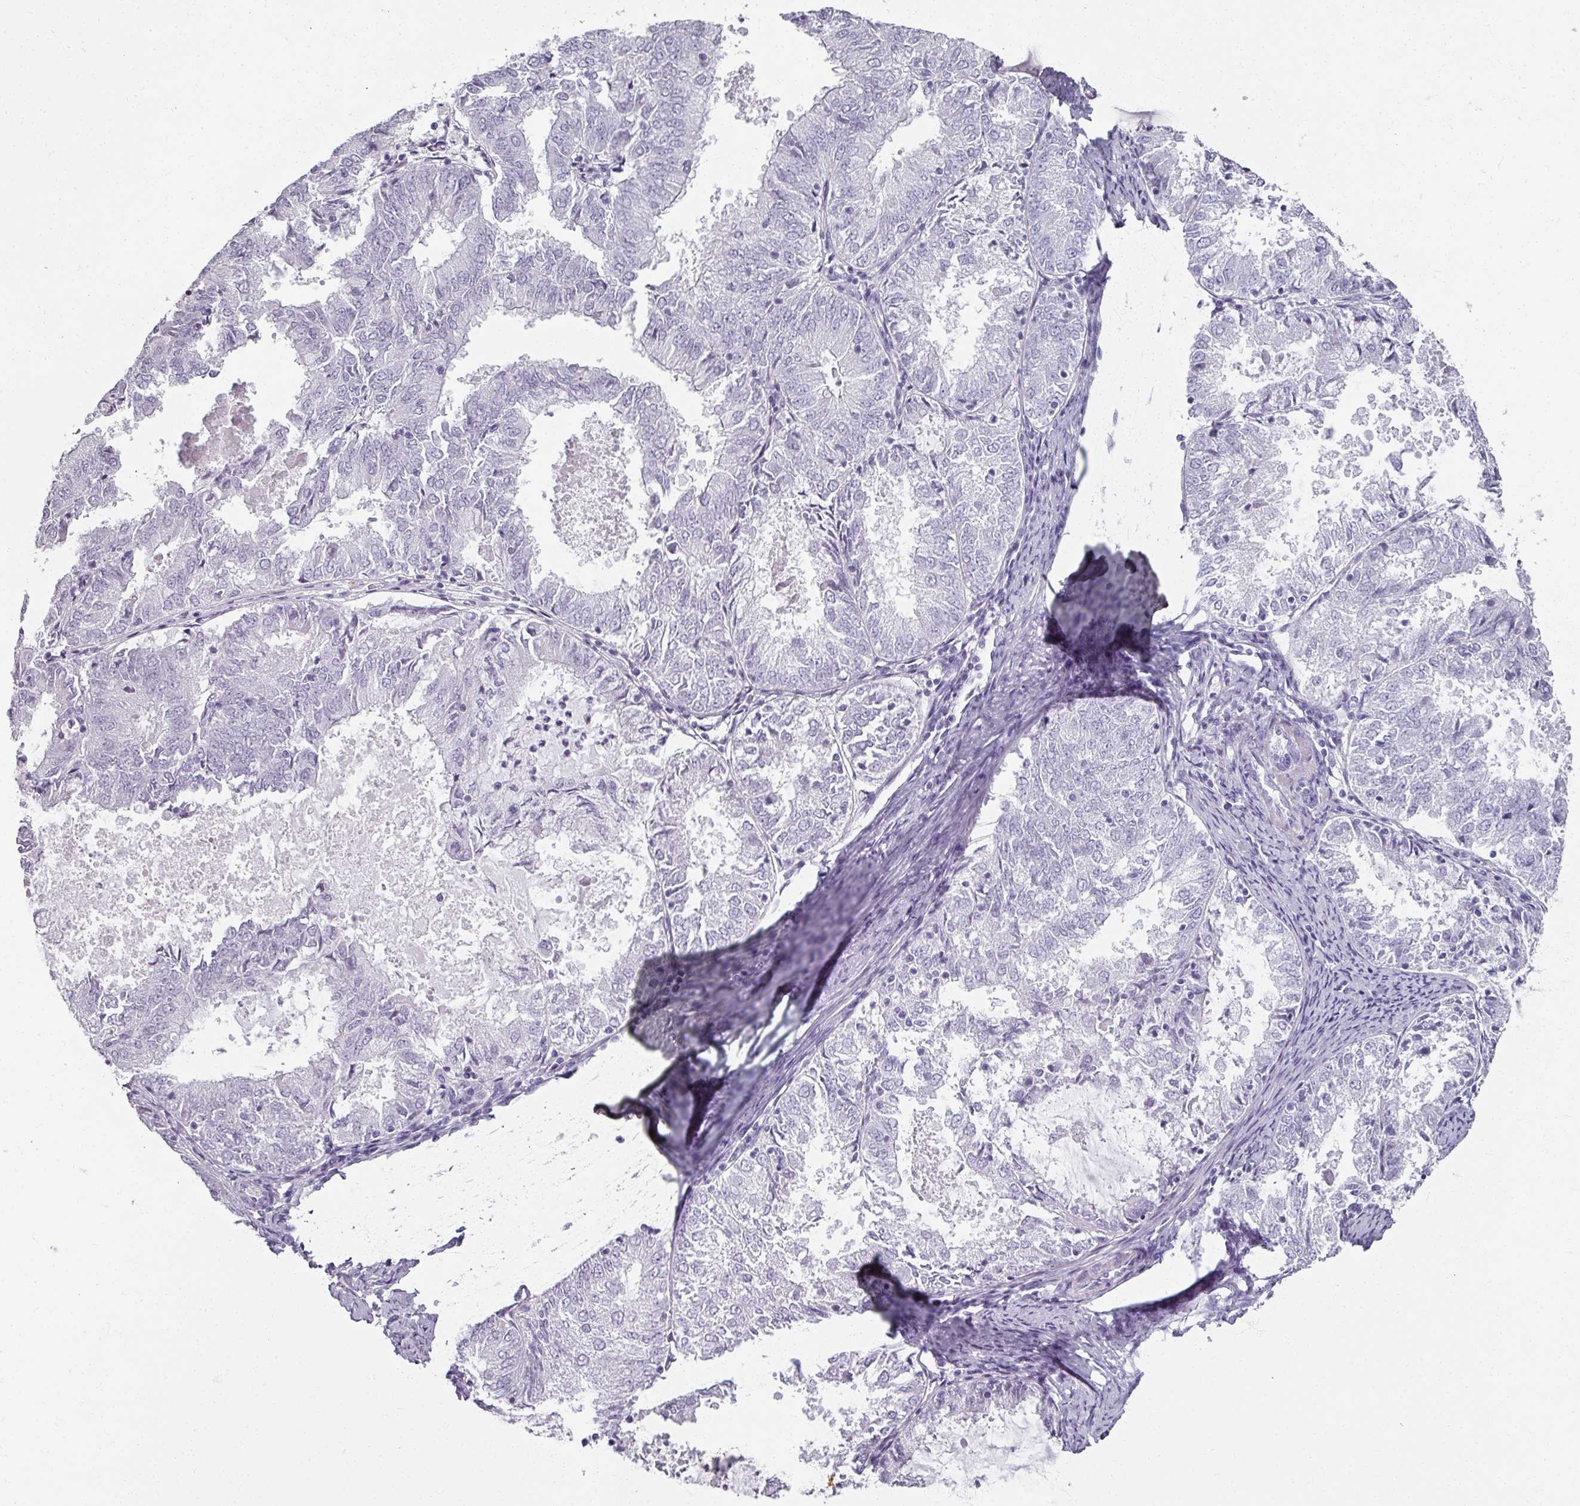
{"staining": {"intensity": "negative", "quantity": "none", "location": "none"}, "tissue": "endometrial cancer", "cell_type": "Tumor cells", "image_type": "cancer", "snomed": [{"axis": "morphology", "description": "Adenocarcinoma, NOS"}, {"axis": "topography", "description": "Endometrium"}], "caption": "DAB immunohistochemical staining of endometrial adenocarcinoma demonstrates no significant staining in tumor cells.", "gene": "REG3G", "patient": {"sex": "female", "age": 57}}